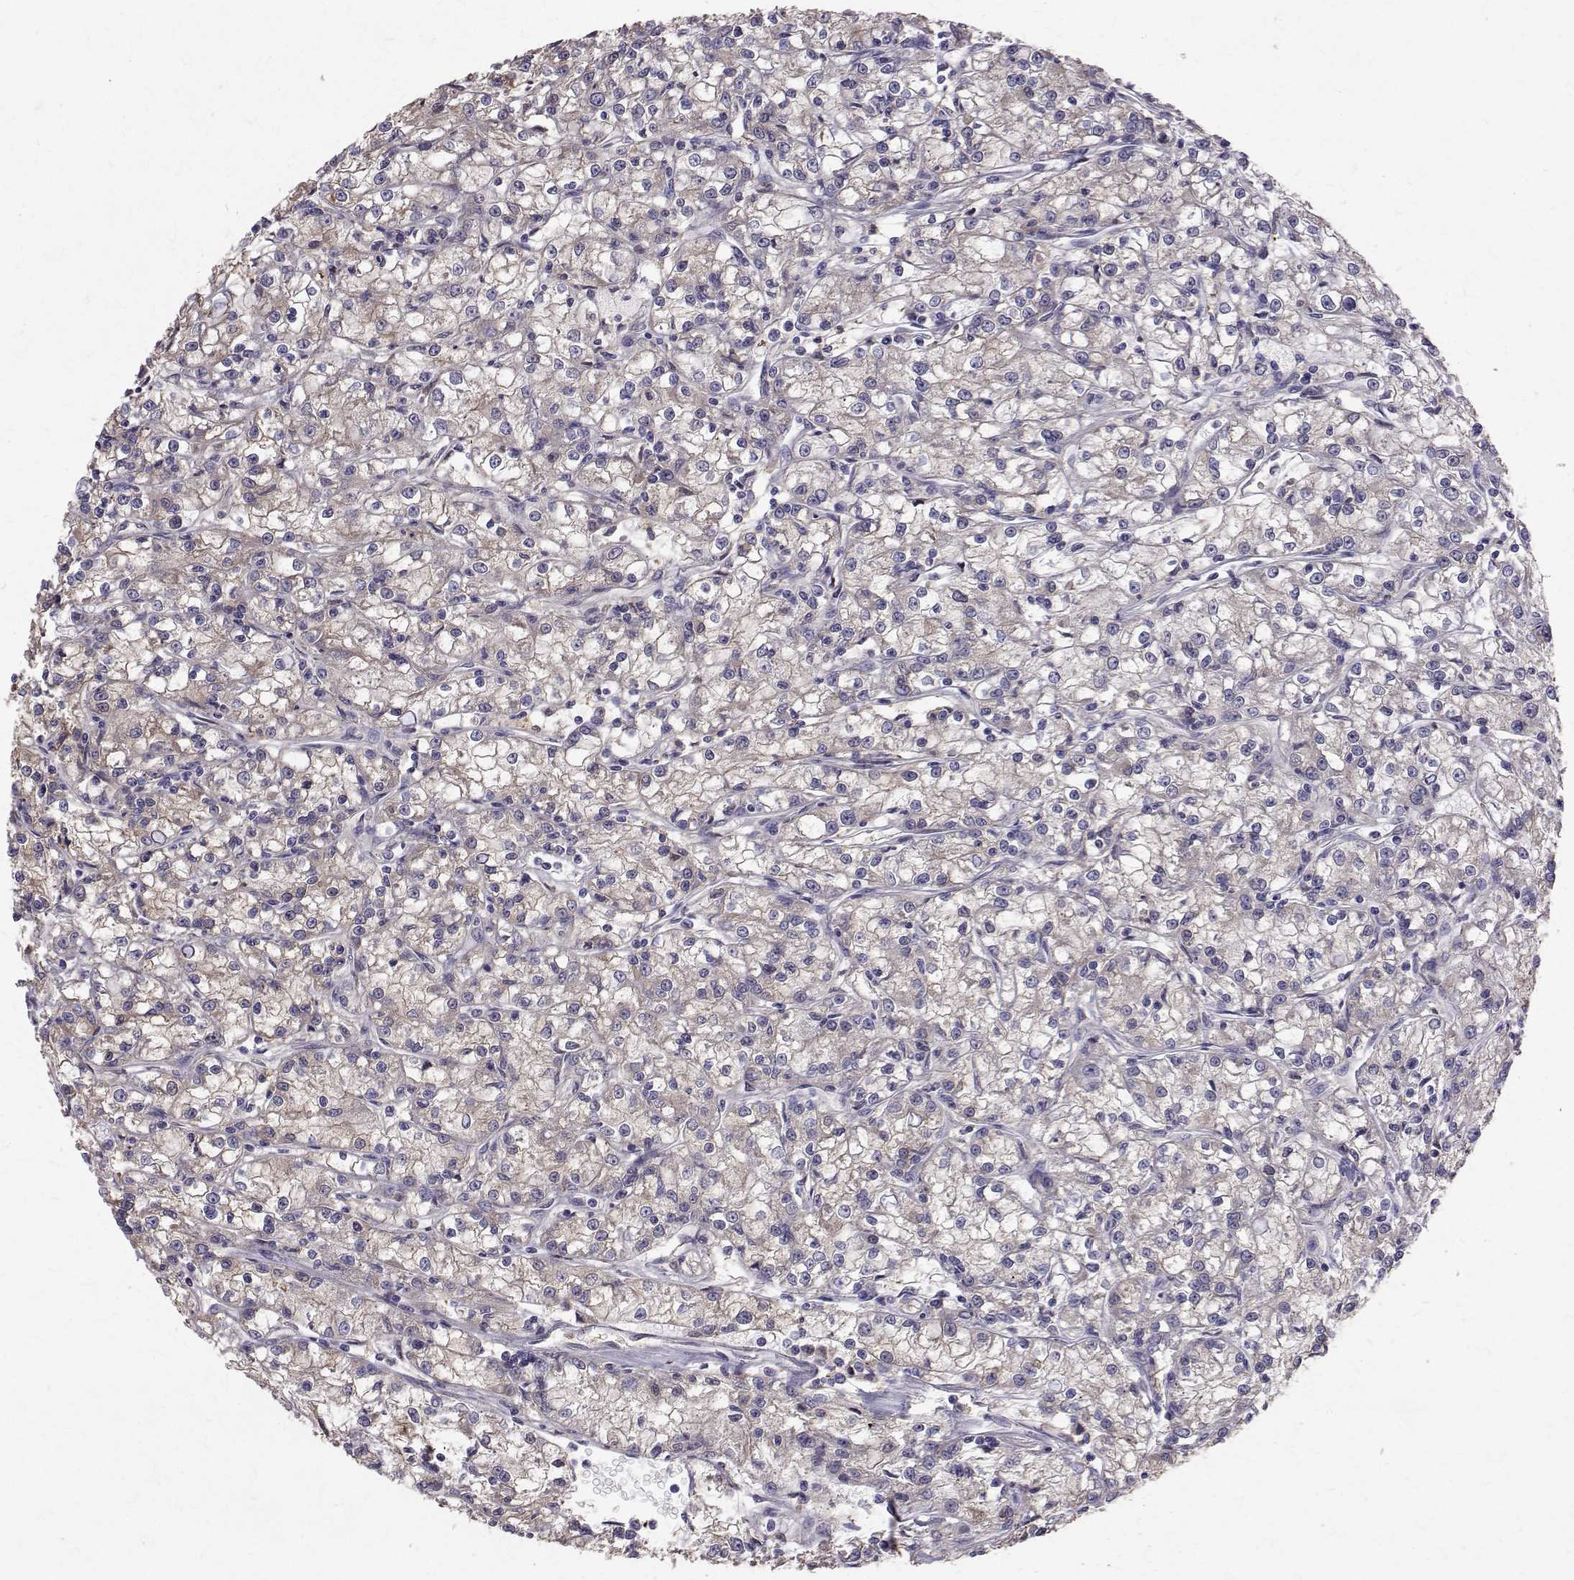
{"staining": {"intensity": "negative", "quantity": "none", "location": "none"}, "tissue": "renal cancer", "cell_type": "Tumor cells", "image_type": "cancer", "snomed": [{"axis": "morphology", "description": "Adenocarcinoma, NOS"}, {"axis": "topography", "description": "Kidney"}], "caption": "Immunohistochemistry histopathology image of neoplastic tissue: renal cancer stained with DAB reveals no significant protein expression in tumor cells.", "gene": "FARSB", "patient": {"sex": "female", "age": 59}}